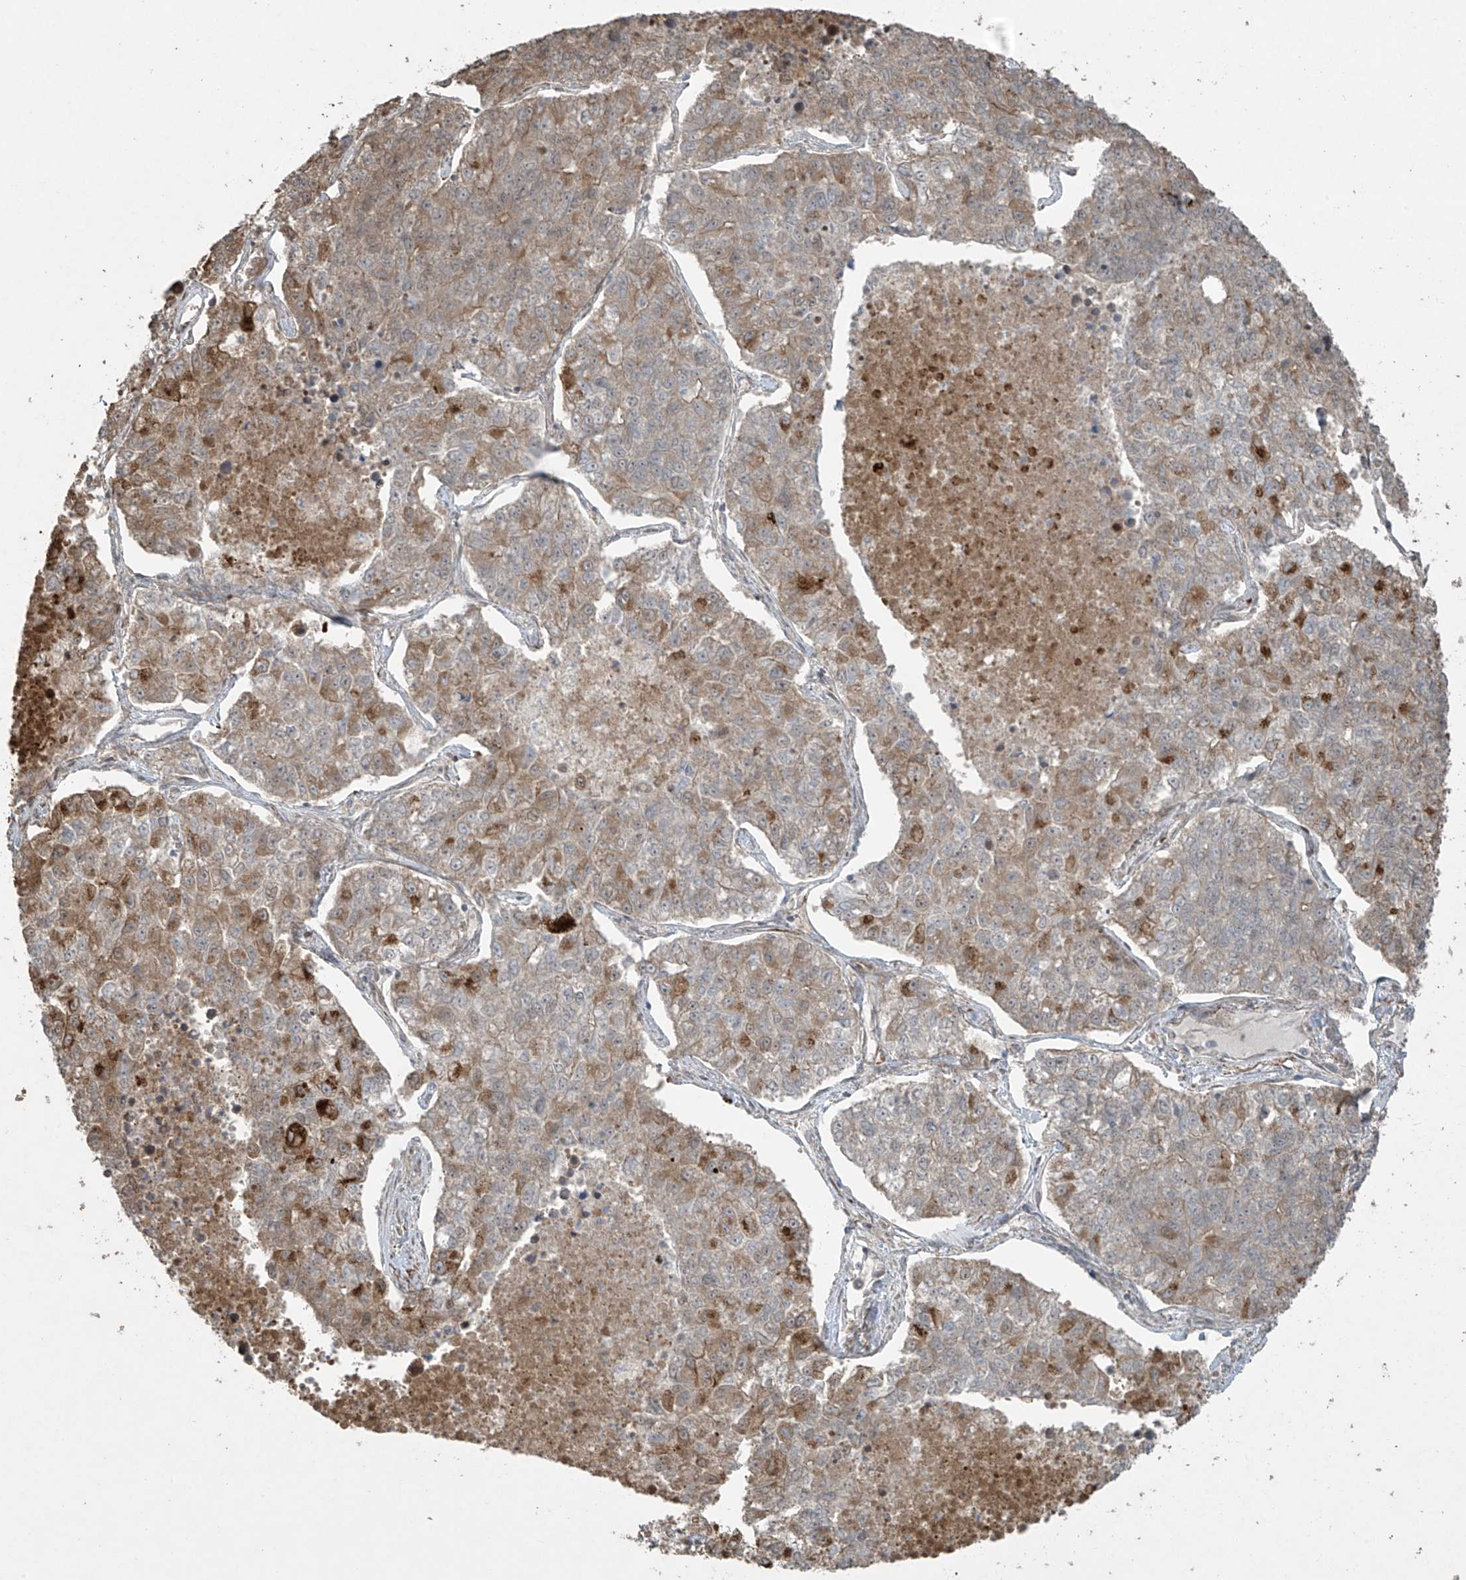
{"staining": {"intensity": "moderate", "quantity": "<25%", "location": "cytoplasmic/membranous"}, "tissue": "lung cancer", "cell_type": "Tumor cells", "image_type": "cancer", "snomed": [{"axis": "morphology", "description": "Adenocarcinoma, NOS"}, {"axis": "topography", "description": "Lung"}], "caption": "A low amount of moderate cytoplasmic/membranous staining is appreciated in about <25% of tumor cells in adenocarcinoma (lung) tissue.", "gene": "TTC22", "patient": {"sex": "male", "age": 49}}